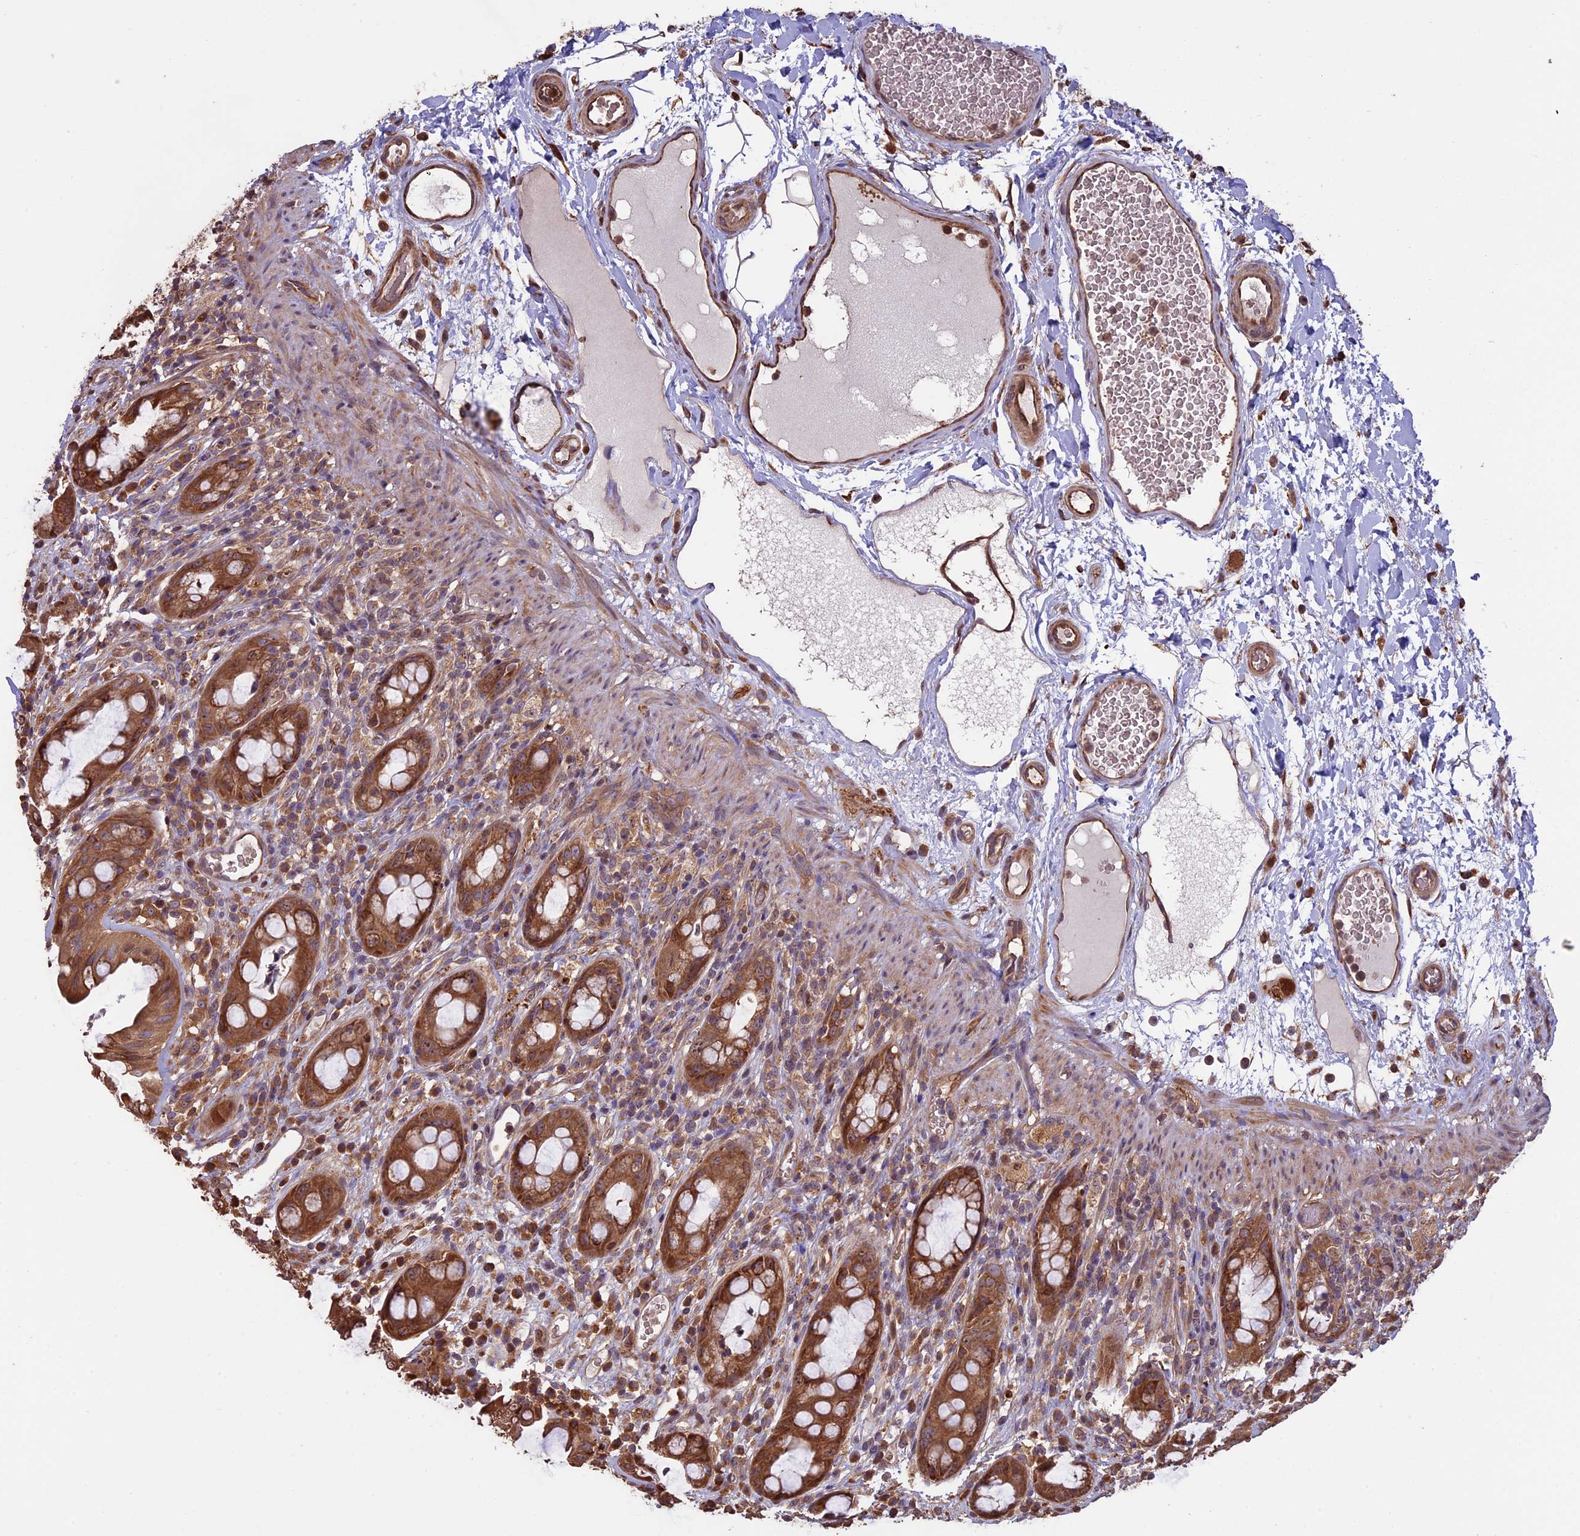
{"staining": {"intensity": "moderate", "quantity": ">75%", "location": "cytoplasmic/membranous"}, "tissue": "rectum", "cell_type": "Glandular cells", "image_type": "normal", "snomed": [{"axis": "morphology", "description": "Normal tissue, NOS"}, {"axis": "topography", "description": "Rectum"}], "caption": "IHC image of unremarkable human rectum stained for a protein (brown), which demonstrates medium levels of moderate cytoplasmic/membranous expression in approximately >75% of glandular cells.", "gene": "VWA3A", "patient": {"sex": "female", "age": 57}}